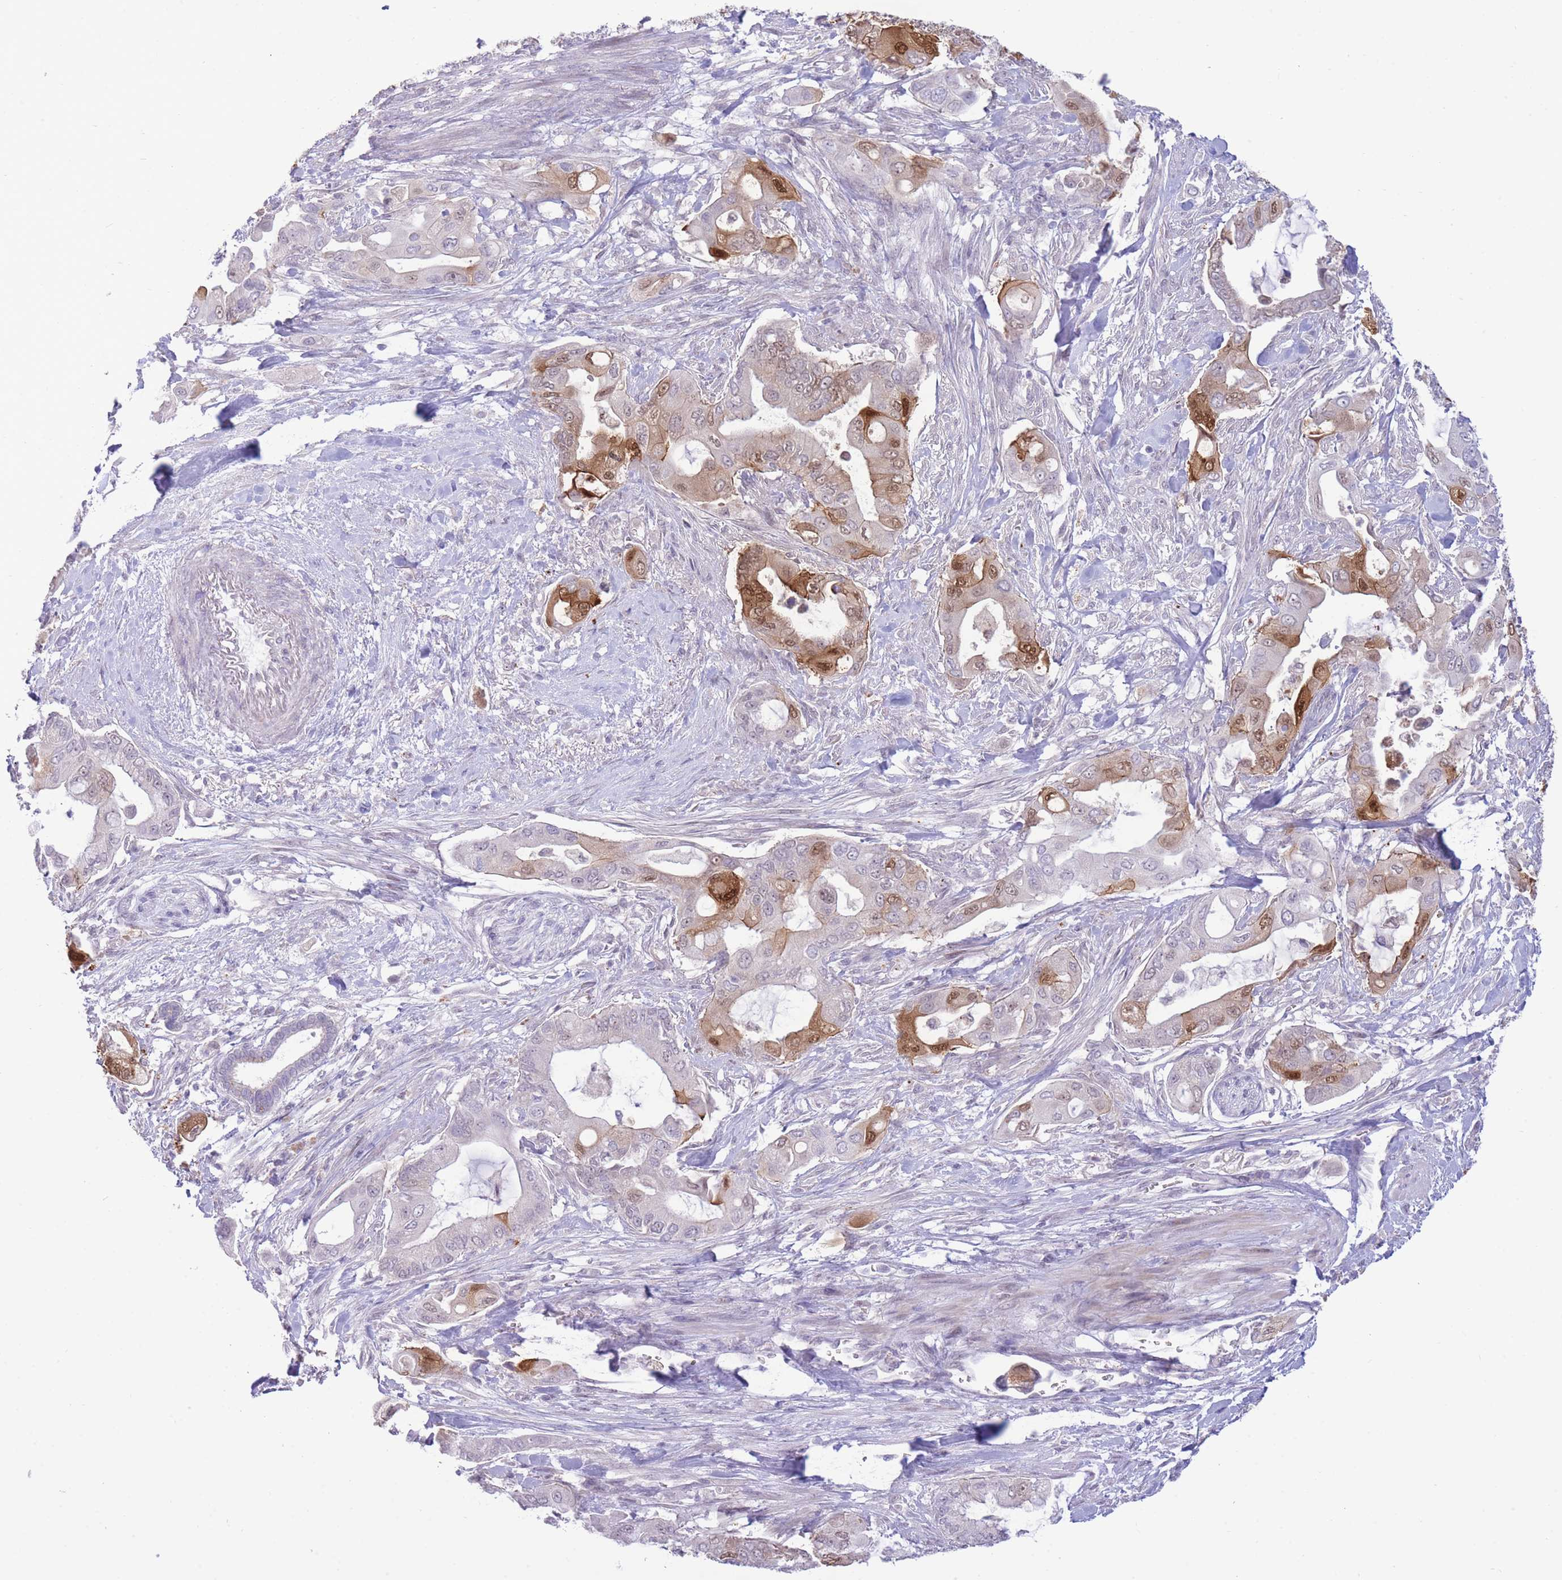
{"staining": {"intensity": "moderate", "quantity": "<25%", "location": "cytoplasmic/membranous,nuclear"}, "tissue": "pancreatic cancer", "cell_type": "Tumor cells", "image_type": "cancer", "snomed": [{"axis": "morphology", "description": "Adenocarcinoma, NOS"}, {"axis": "topography", "description": "Pancreas"}], "caption": "IHC of human pancreatic adenocarcinoma exhibits low levels of moderate cytoplasmic/membranous and nuclear positivity in approximately <25% of tumor cells.", "gene": "FBXO46", "patient": {"sex": "male", "age": 57}}